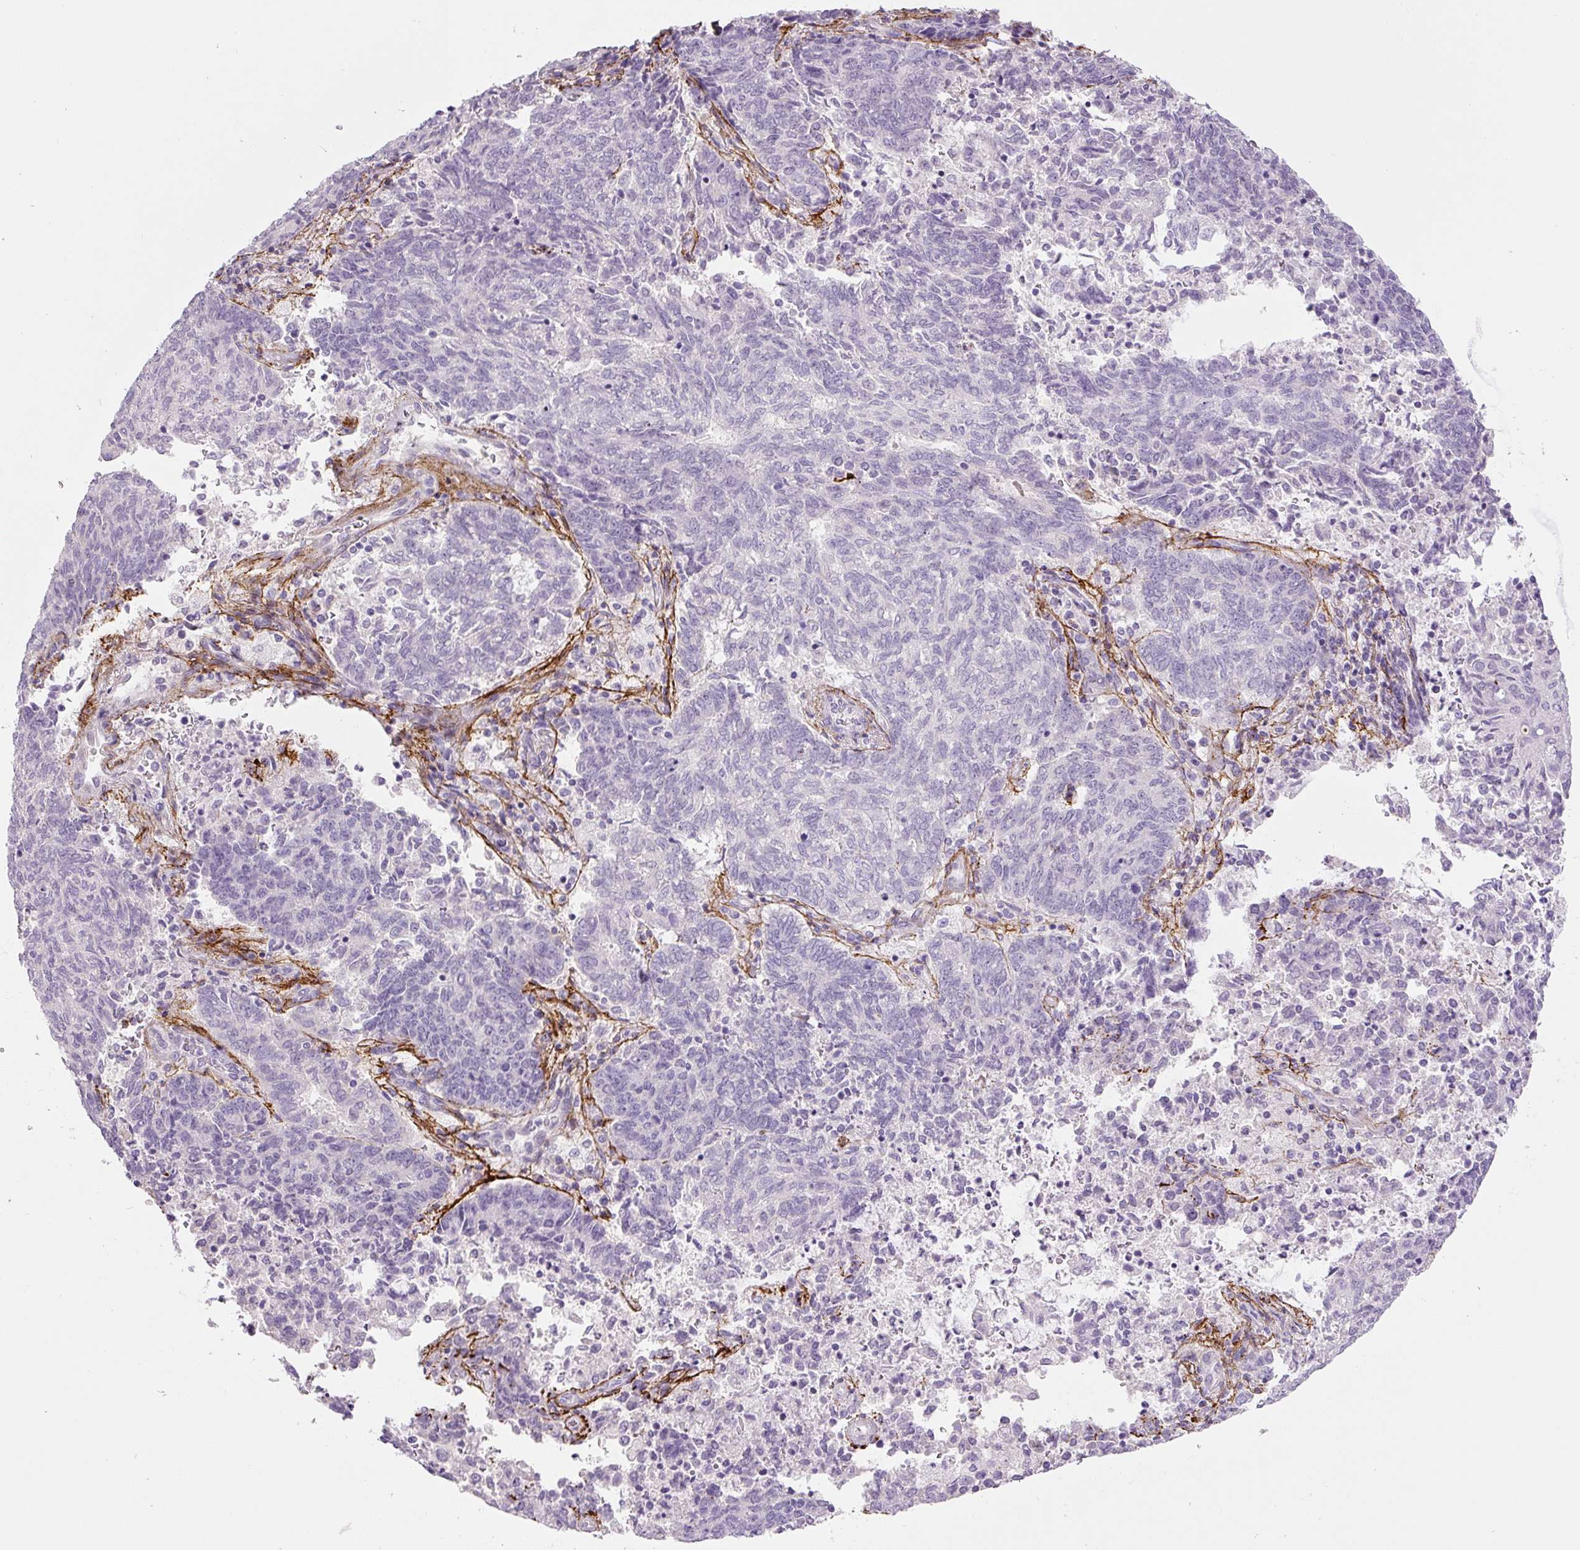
{"staining": {"intensity": "negative", "quantity": "none", "location": "none"}, "tissue": "endometrial cancer", "cell_type": "Tumor cells", "image_type": "cancer", "snomed": [{"axis": "morphology", "description": "Adenocarcinoma, NOS"}, {"axis": "topography", "description": "Endometrium"}], "caption": "IHC of endometrial cancer exhibits no expression in tumor cells.", "gene": "FBN1", "patient": {"sex": "female", "age": 80}}